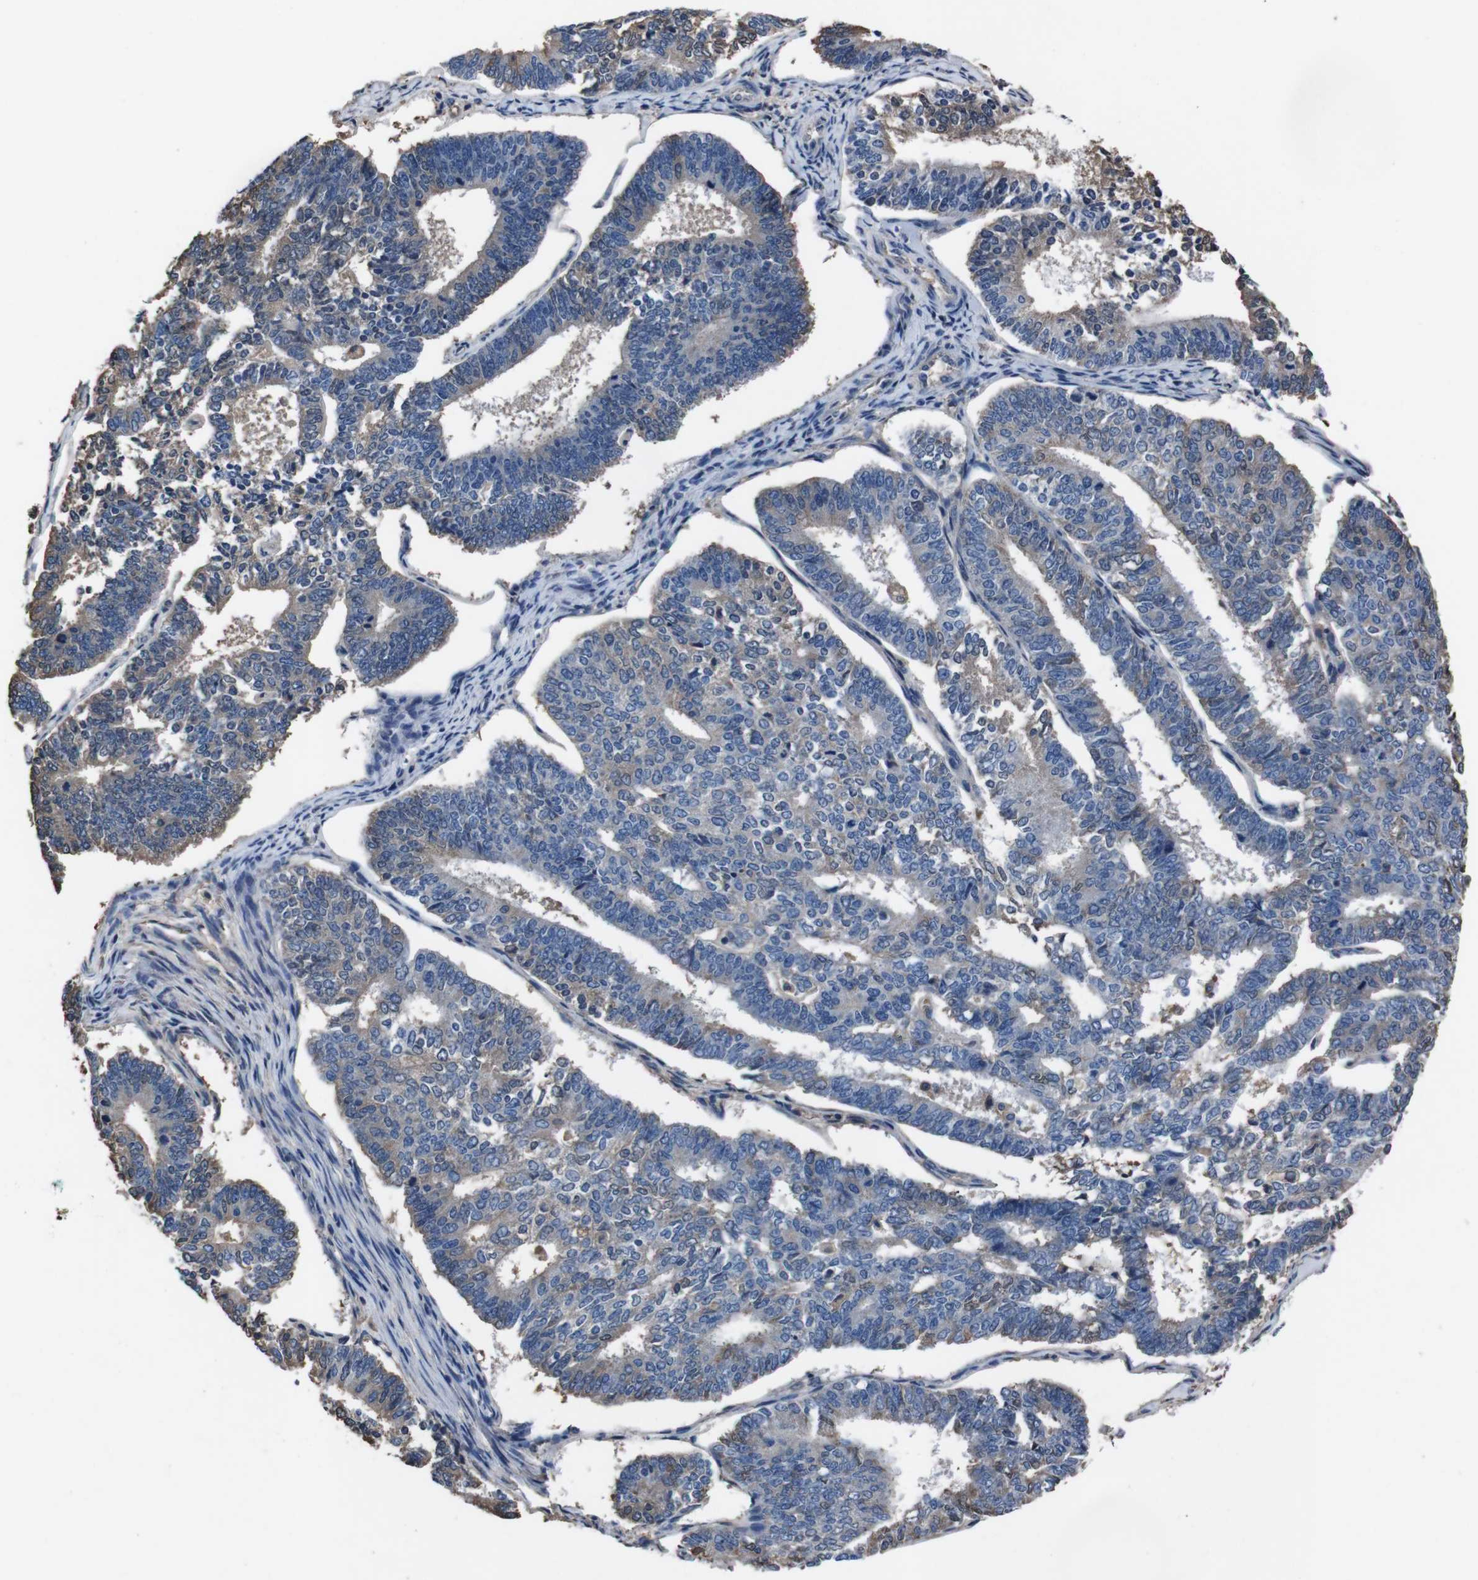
{"staining": {"intensity": "moderate", "quantity": "<25%", "location": "cytoplasmic/membranous"}, "tissue": "endometrial cancer", "cell_type": "Tumor cells", "image_type": "cancer", "snomed": [{"axis": "morphology", "description": "Adenocarcinoma, NOS"}, {"axis": "topography", "description": "Endometrium"}], "caption": "Moderate cytoplasmic/membranous protein positivity is identified in approximately <25% of tumor cells in adenocarcinoma (endometrial).", "gene": "LEP", "patient": {"sex": "female", "age": 70}}